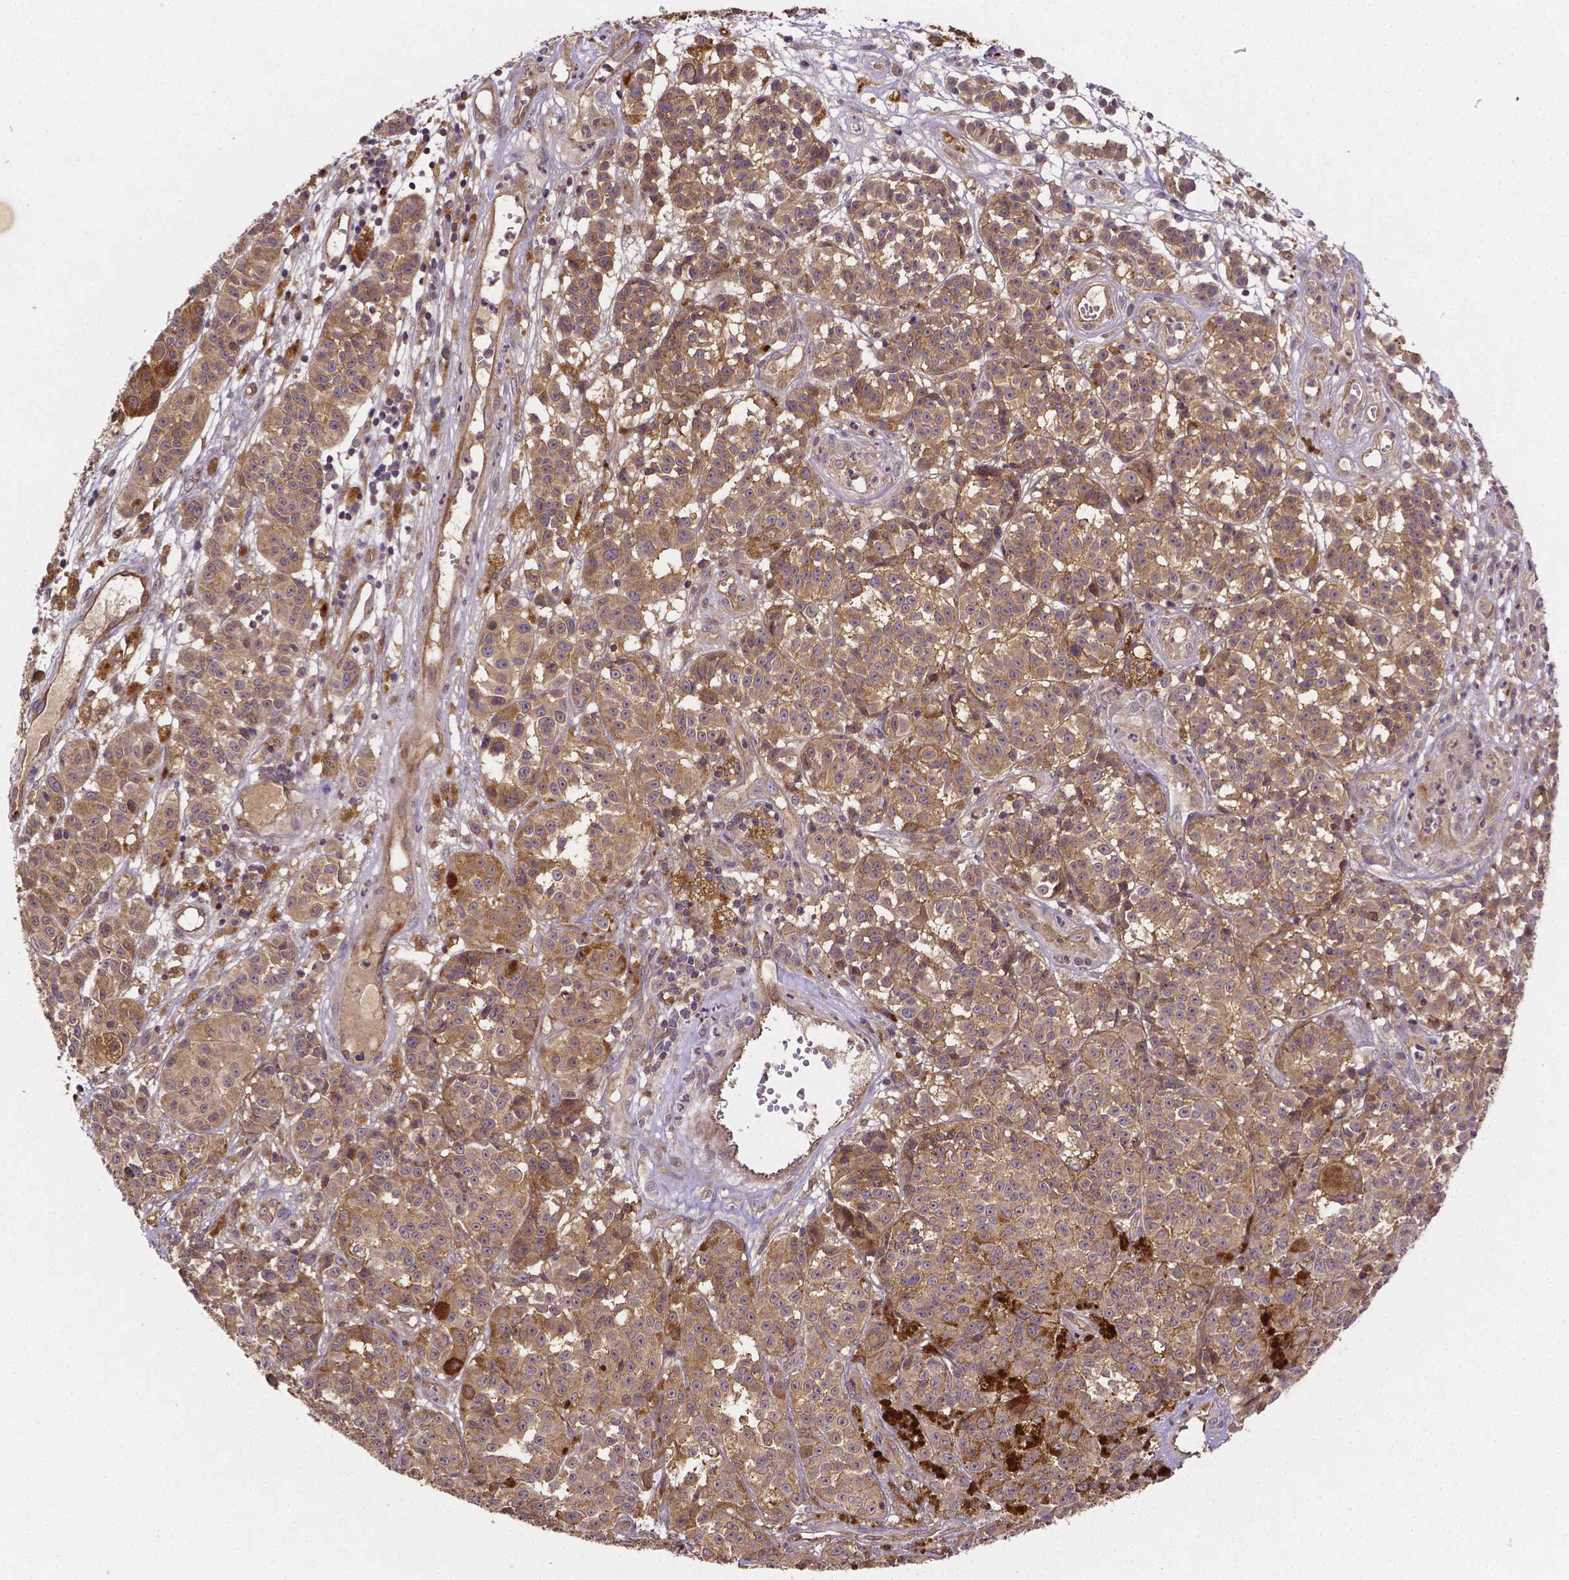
{"staining": {"intensity": "weak", "quantity": ">75%", "location": "cytoplasmic/membranous"}, "tissue": "melanoma", "cell_type": "Tumor cells", "image_type": "cancer", "snomed": [{"axis": "morphology", "description": "Malignant melanoma, NOS"}, {"axis": "topography", "description": "Skin"}], "caption": "Tumor cells display low levels of weak cytoplasmic/membranous expression in about >75% of cells in malignant melanoma.", "gene": "RNF123", "patient": {"sex": "female", "age": 58}}